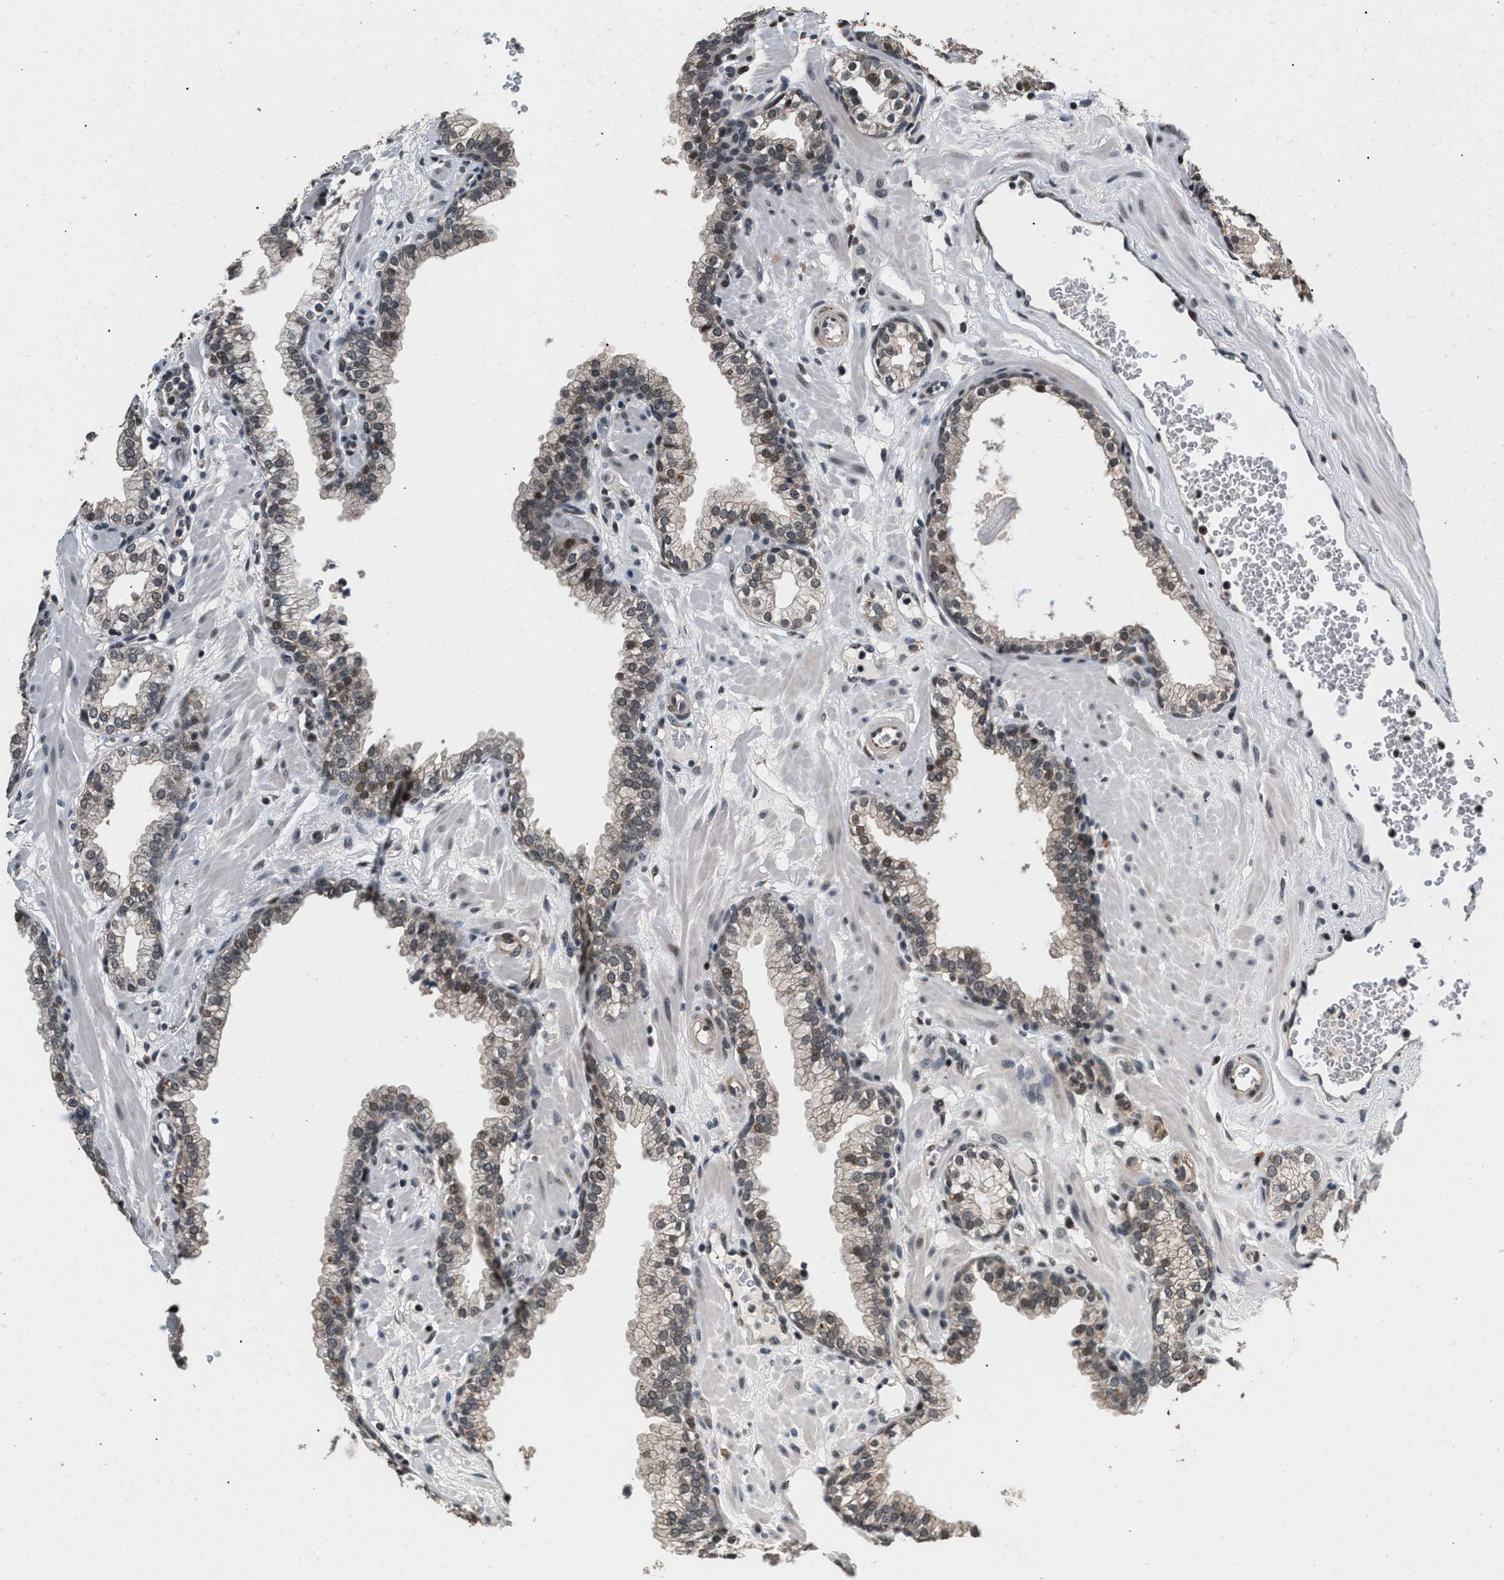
{"staining": {"intensity": "weak", "quantity": "25%-75%", "location": "cytoplasmic/membranous,nuclear"}, "tissue": "prostate", "cell_type": "Glandular cells", "image_type": "normal", "snomed": [{"axis": "morphology", "description": "Normal tissue, NOS"}, {"axis": "morphology", "description": "Urothelial carcinoma, Low grade"}, {"axis": "topography", "description": "Urinary bladder"}, {"axis": "topography", "description": "Prostate"}], "caption": "Weak cytoplasmic/membranous,nuclear protein positivity is seen in about 25%-75% of glandular cells in prostate.", "gene": "RBM33", "patient": {"sex": "male", "age": 60}}